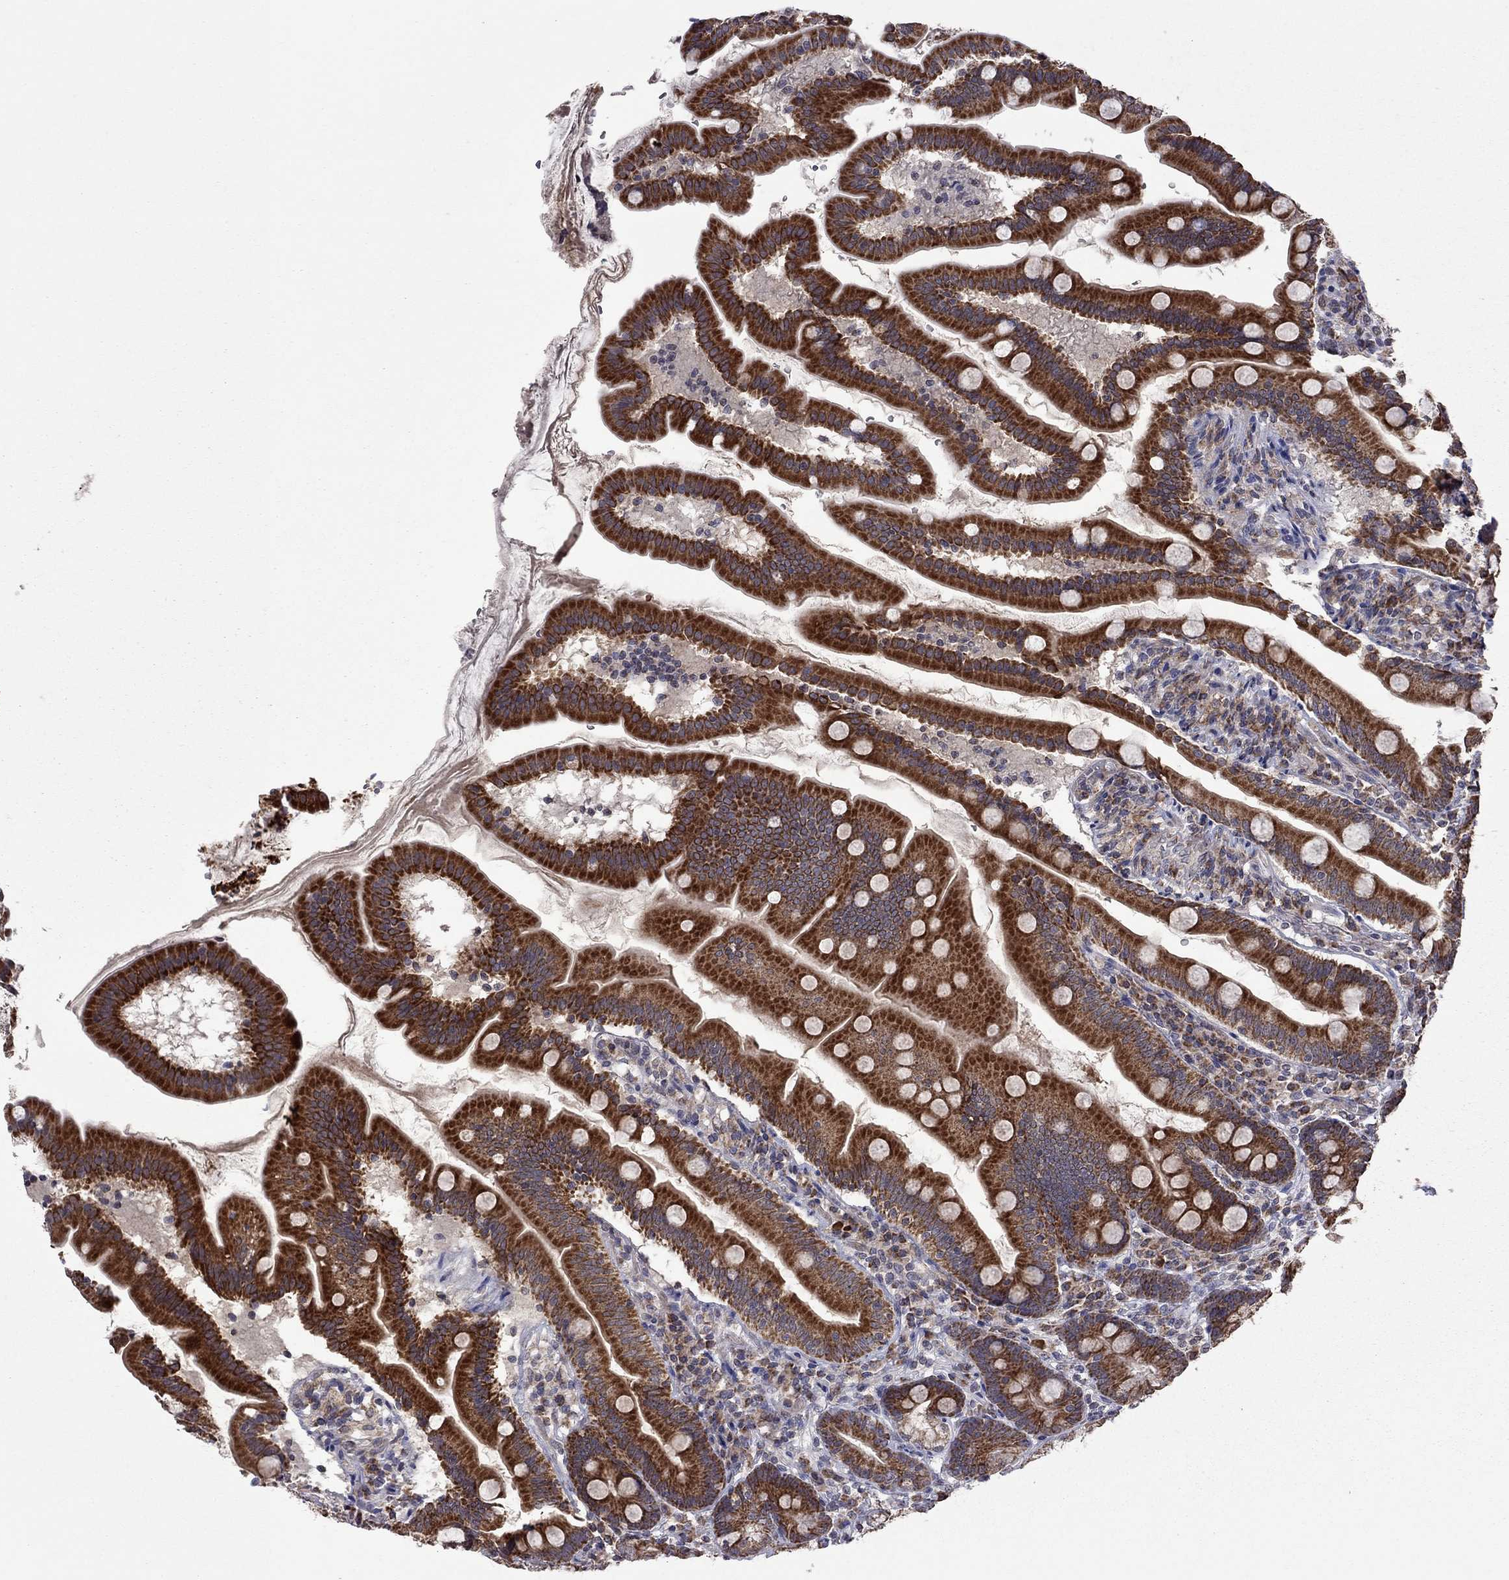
{"staining": {"intensity": "strong", "quantity": ">75%", "location": "cytoplasmic/membranous"}, "tissue": "duodenum", "cell_type": "Glandular cells", "image_type": "normal", "snomed": [{"axis": "morphology", "description": "Normal tissue, NOS"}, {"axis": "topography", "description": "Duodenum"}], "caption": "Protein expression analysis of normal duodenum shows strong cytoplasmic/membranous expression in about >75% of glandular cells. Immunohistochemistry stains the protein in brown and the nuclei are stained blue.", "gene": "NDUFB1", "patient": {"sex": "female", "age": 67}}